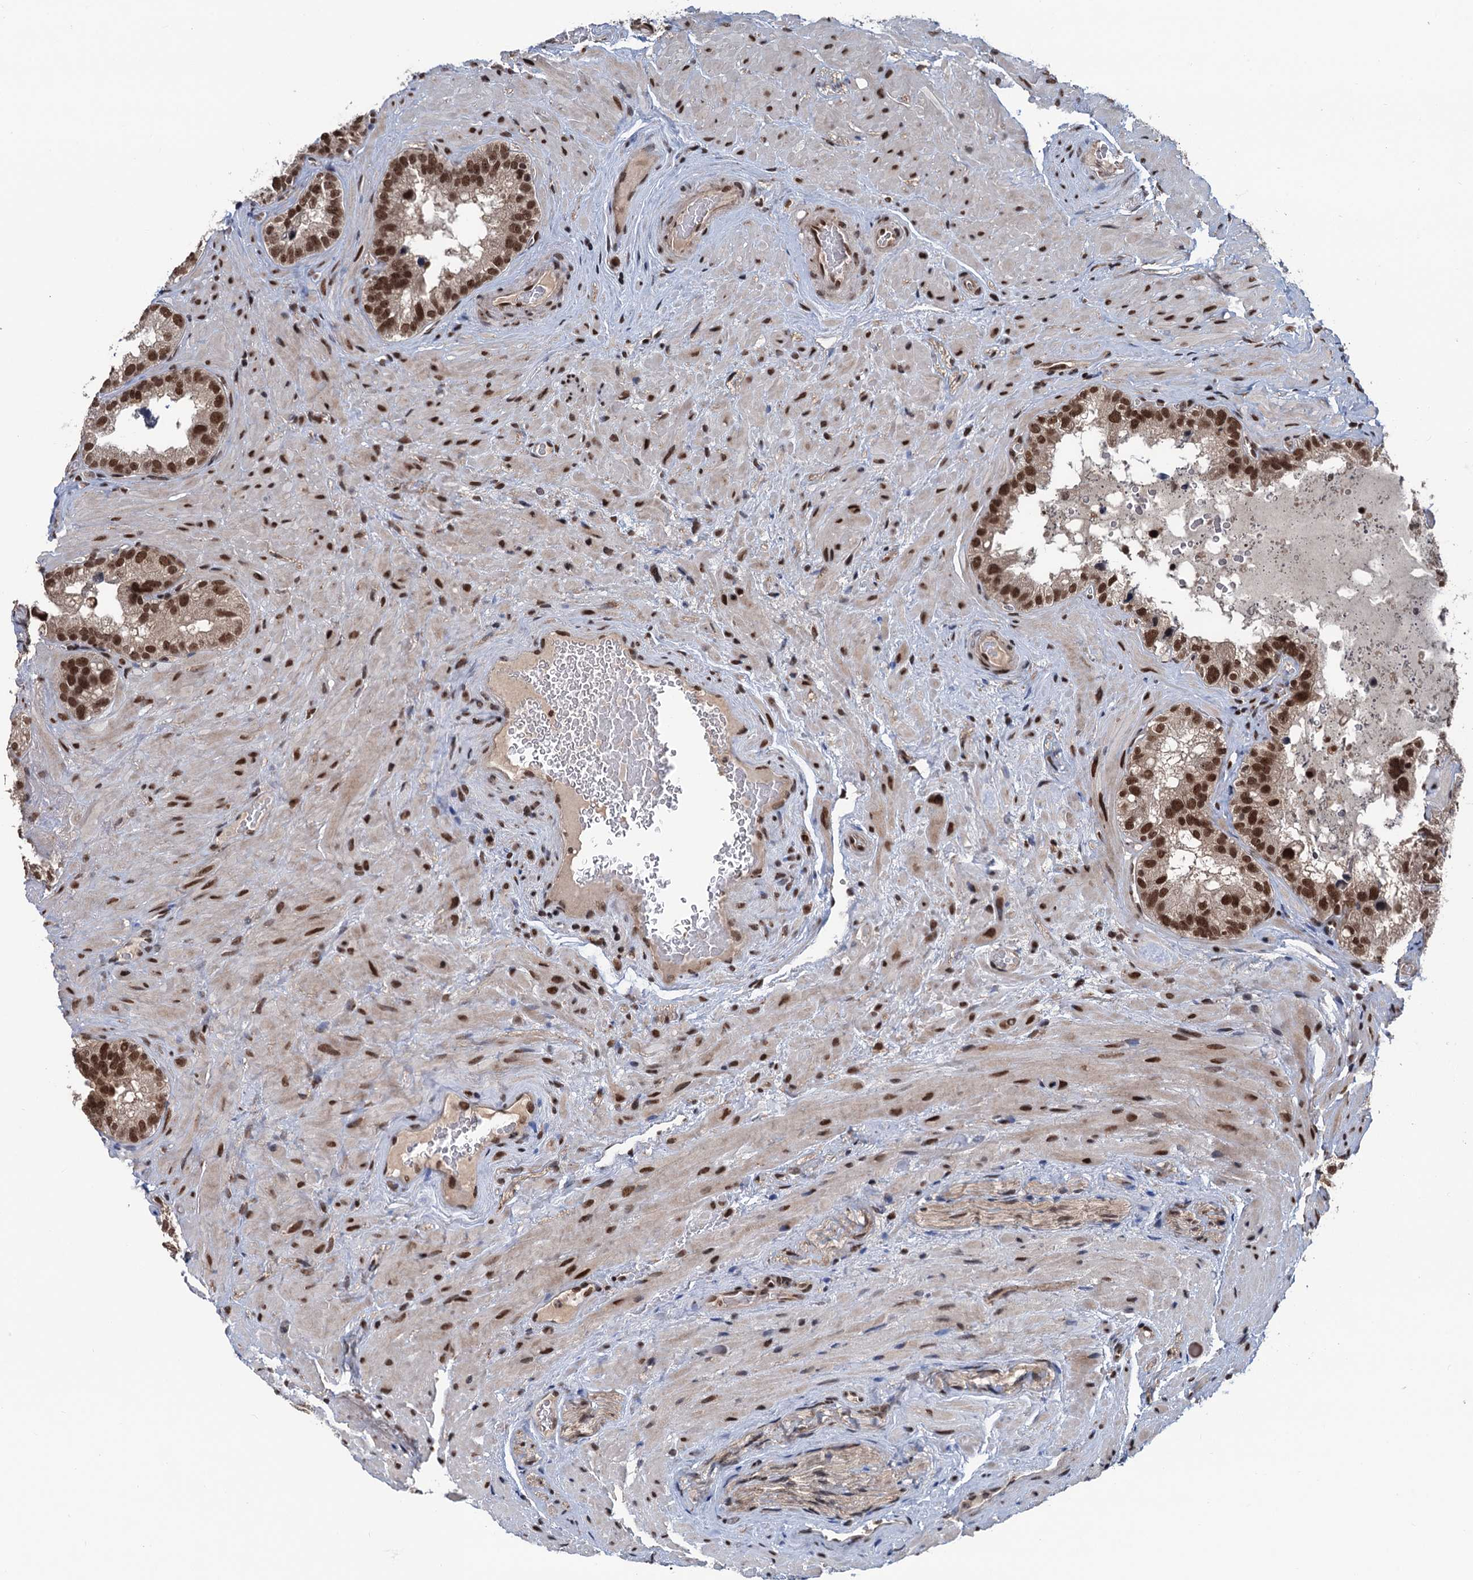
{"staining": {"intensity": "strong", "quantity": "25%-75%", "location": "nuclear"}, "tissue": "seminal vesicle", "cell_type": "Glandular cells", "image_type": "normal", "snomed": [{"axis": "morphology", "description": "Normal tissue, NOS"}, {"axis": "topography", "description": "Seminal veicle"}, {"axis": "topography", "description": "Peripheral nerve tissue"}], "caption": "Seminal vesicle stained with immunohistochemistry (IHC) displays strong nuclear positivity in approximately 25%-75% of glandular cells. The protein of interest is shown in brown color, while the nuclei are stained blue.", "gene": "RASSF4", "patient": {"sex": "male", "age": 67}}